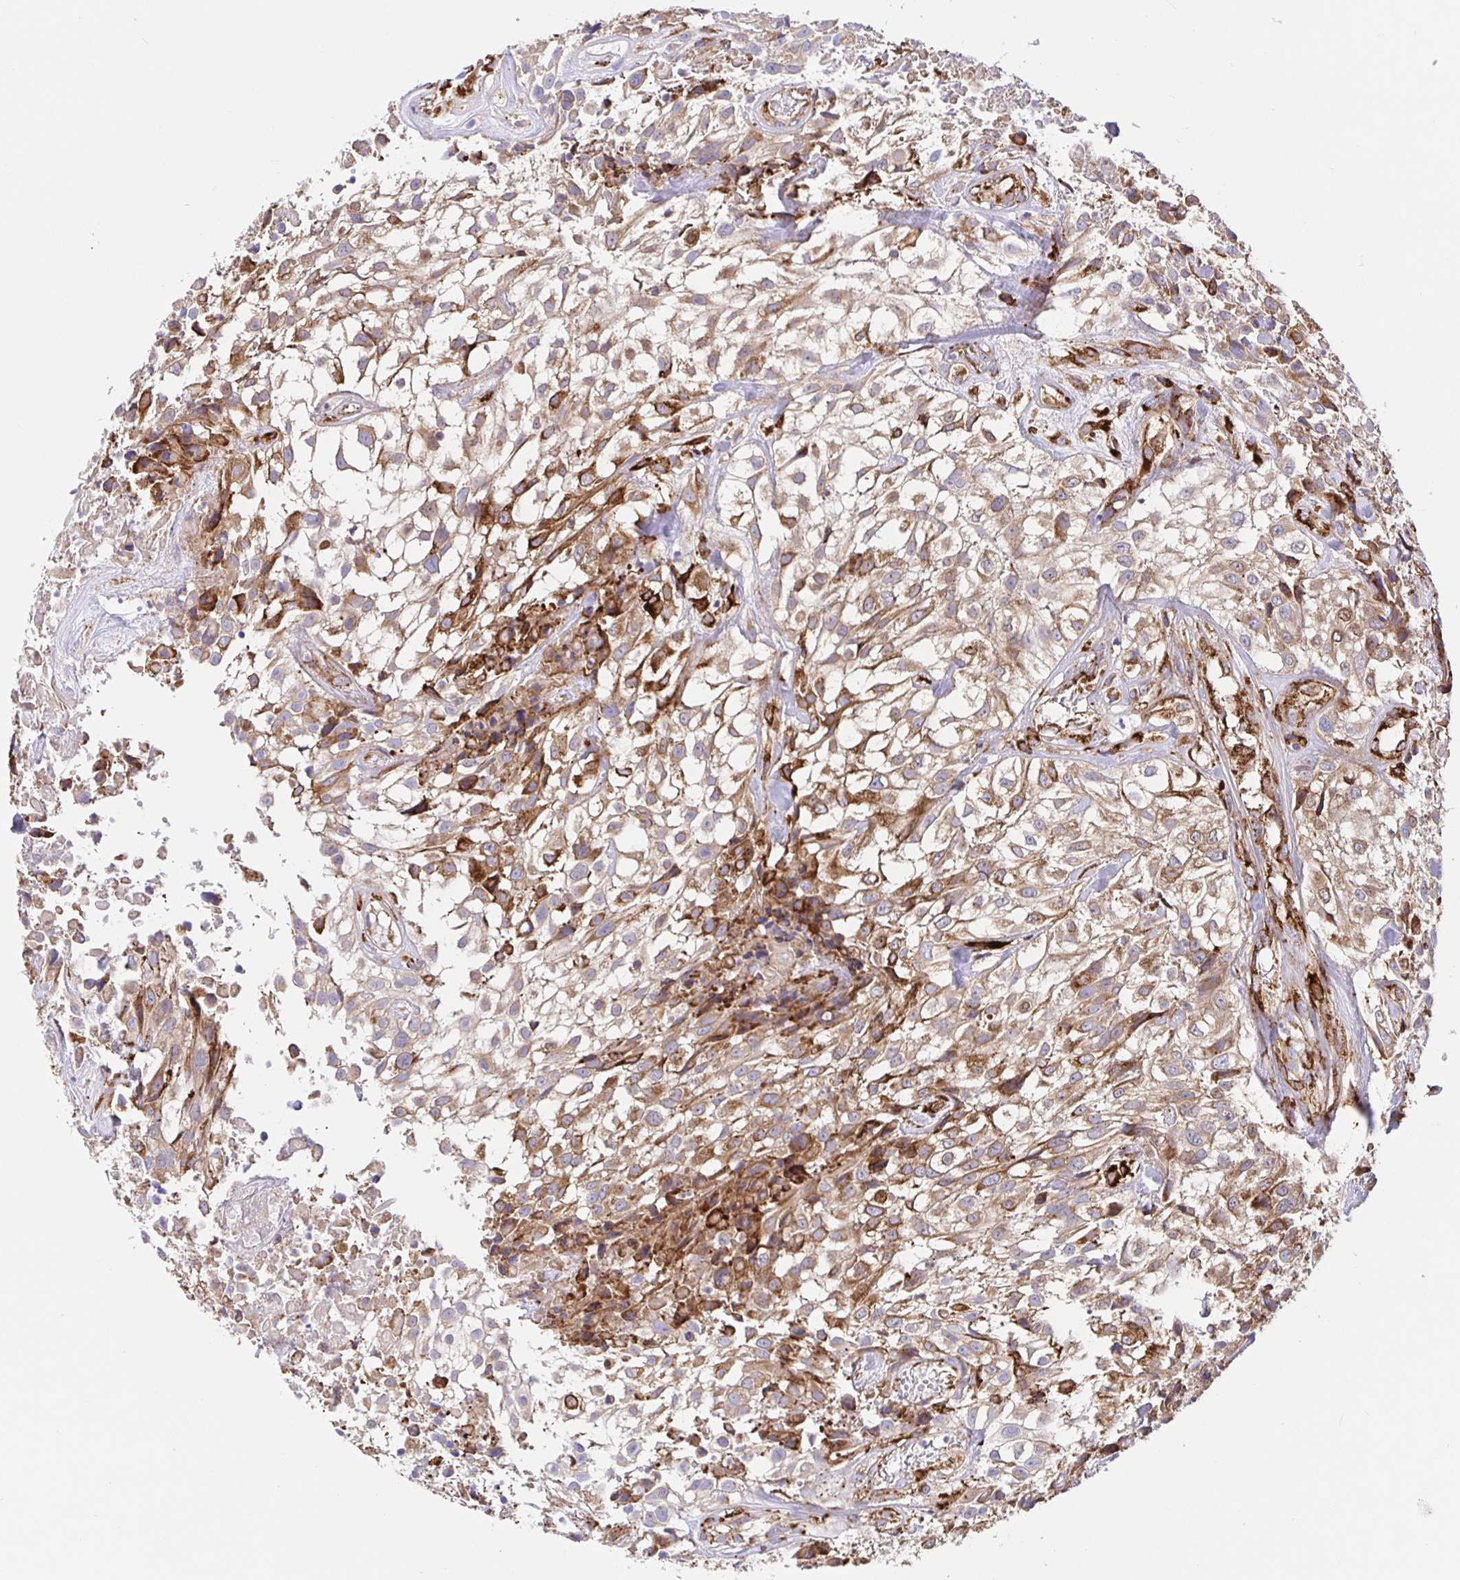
{"staining": {"intensity": "moderate", "quantity": ">75%", "location": "cytoplasmic/membranous"}, "tissue": "urothelial cancer", "cell_type": "Tumor cells", "image_type": "cancer", "snomed": [{"axis": "morphology", "description": "Urothelial carcinoma, High grade"}, {"axis": "topography", "description": "Urinary bladder"}], "caption": "Immunohistochemistry (IHC) of urothelial cancer shows medium levels of moderate cytoplasmic/membranous staining in about >75% of tumor cells. Using DAB (brown) and hematoxylin (blue) stains, captured at high magnification using brightfield microscopy.", "gene": "MAOA", "patient": {"sex": "male", "age": 56}}